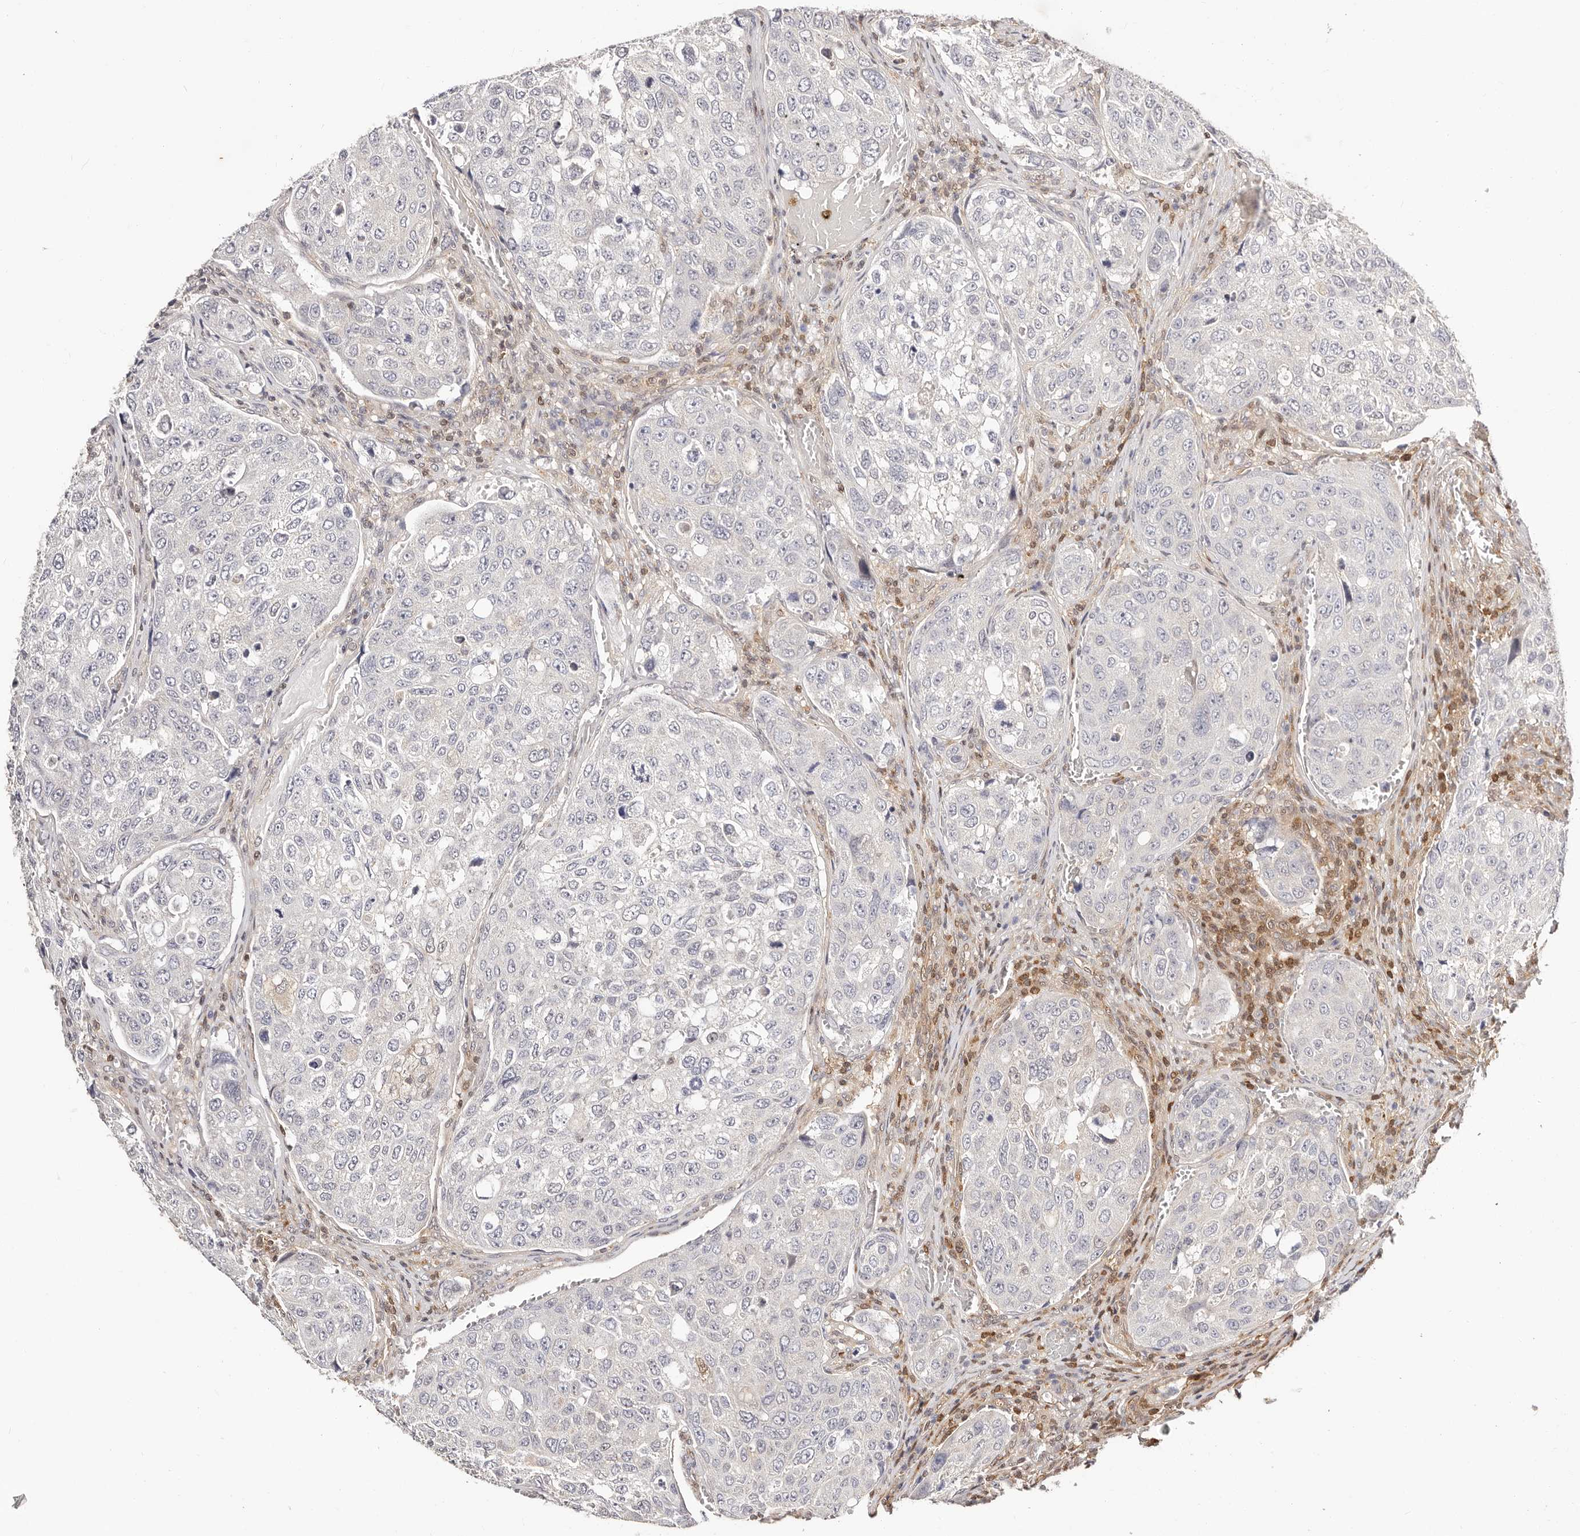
{"staining": {"intensity": "negative", "quantity": "none", "location": "none"}, "tissue": "urothelial cancer", "cell_type": "Tumor cells", "image_type": "cancer", "snomed": [{"axis": "morphology", "description": "Urothelial carcinoma, High grade"}, {"axis": "topography", "description": "Lymph node"}, {"axis": "topography", "description": "Urinary bladder"}], "caption": "Human high-grade urothelial carcinoma stained for a protein using IHC exhibits no positivity in tumor cells.", "gene": "STAT5A", "patient": {"sex": "male", "age": 51}}